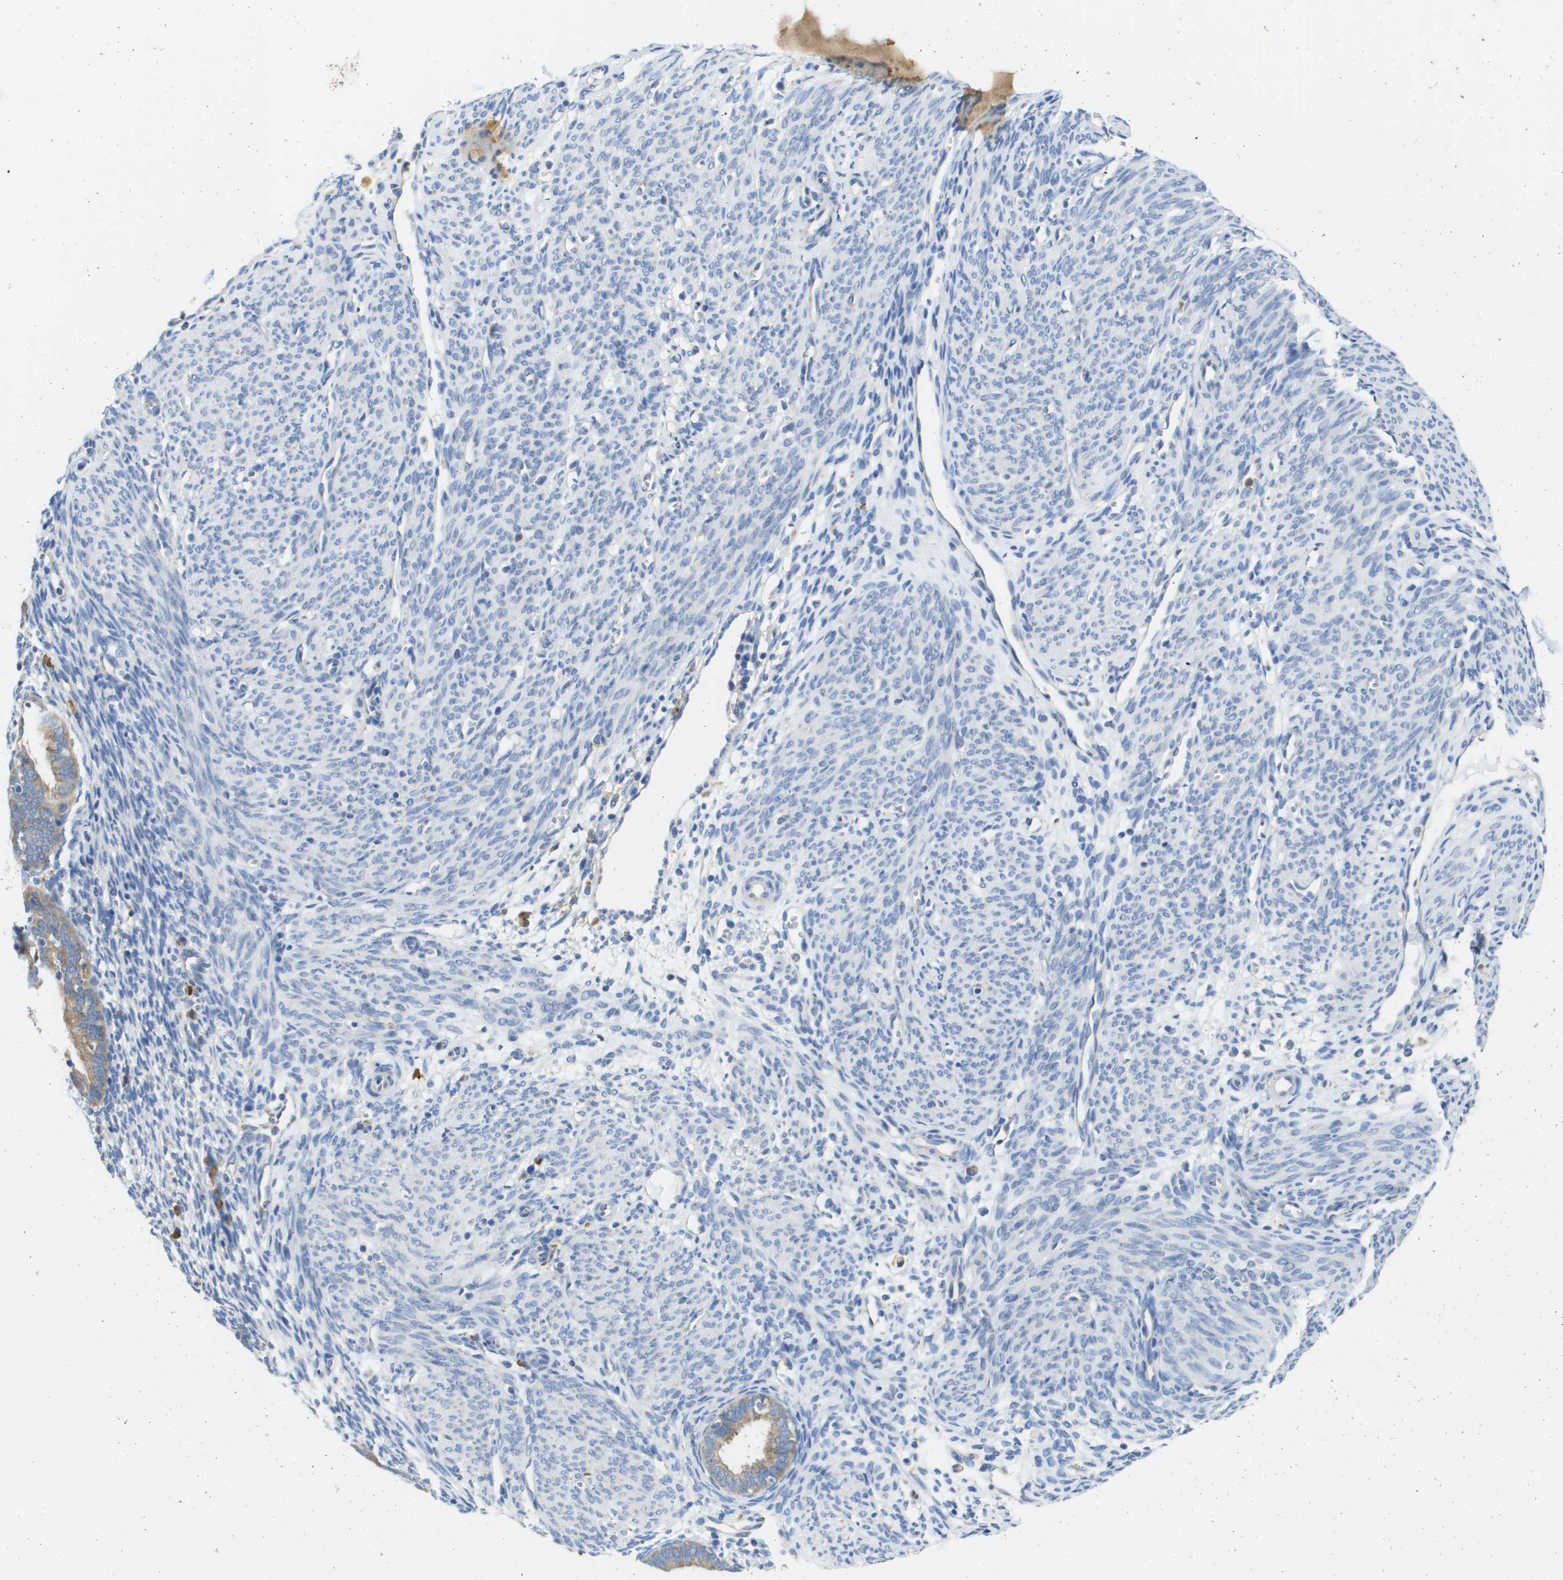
{"staining": {"intensity": "negative", "quantity": "none", "location": "none"}, "tissue": "endometrium", "cell_type": "Cells in endometrial stroma", "image_type": "normal", "snomed": [{"axis": "morphology", "description": "Normal tissue, NOS"}, {"axis": "morphology", "description": "Adenocarcinoma, NOS"}, {"axis": "topography", "description": "Endometrium"}, {"axis": "topography", "description": "Ovary"}], "caption": "Micrograph shows no significant protein expression in cells in endometrial stroma of normal endometrium. (Stains: DAB (3,3'-diaminobenzidine) immunohistochemistry with hematoxylin counter stain, Microscopy: brightfield microscopy at high magnification).", "gene": "SDR42E1", "patient": {"sex": "female", "age": 68}}